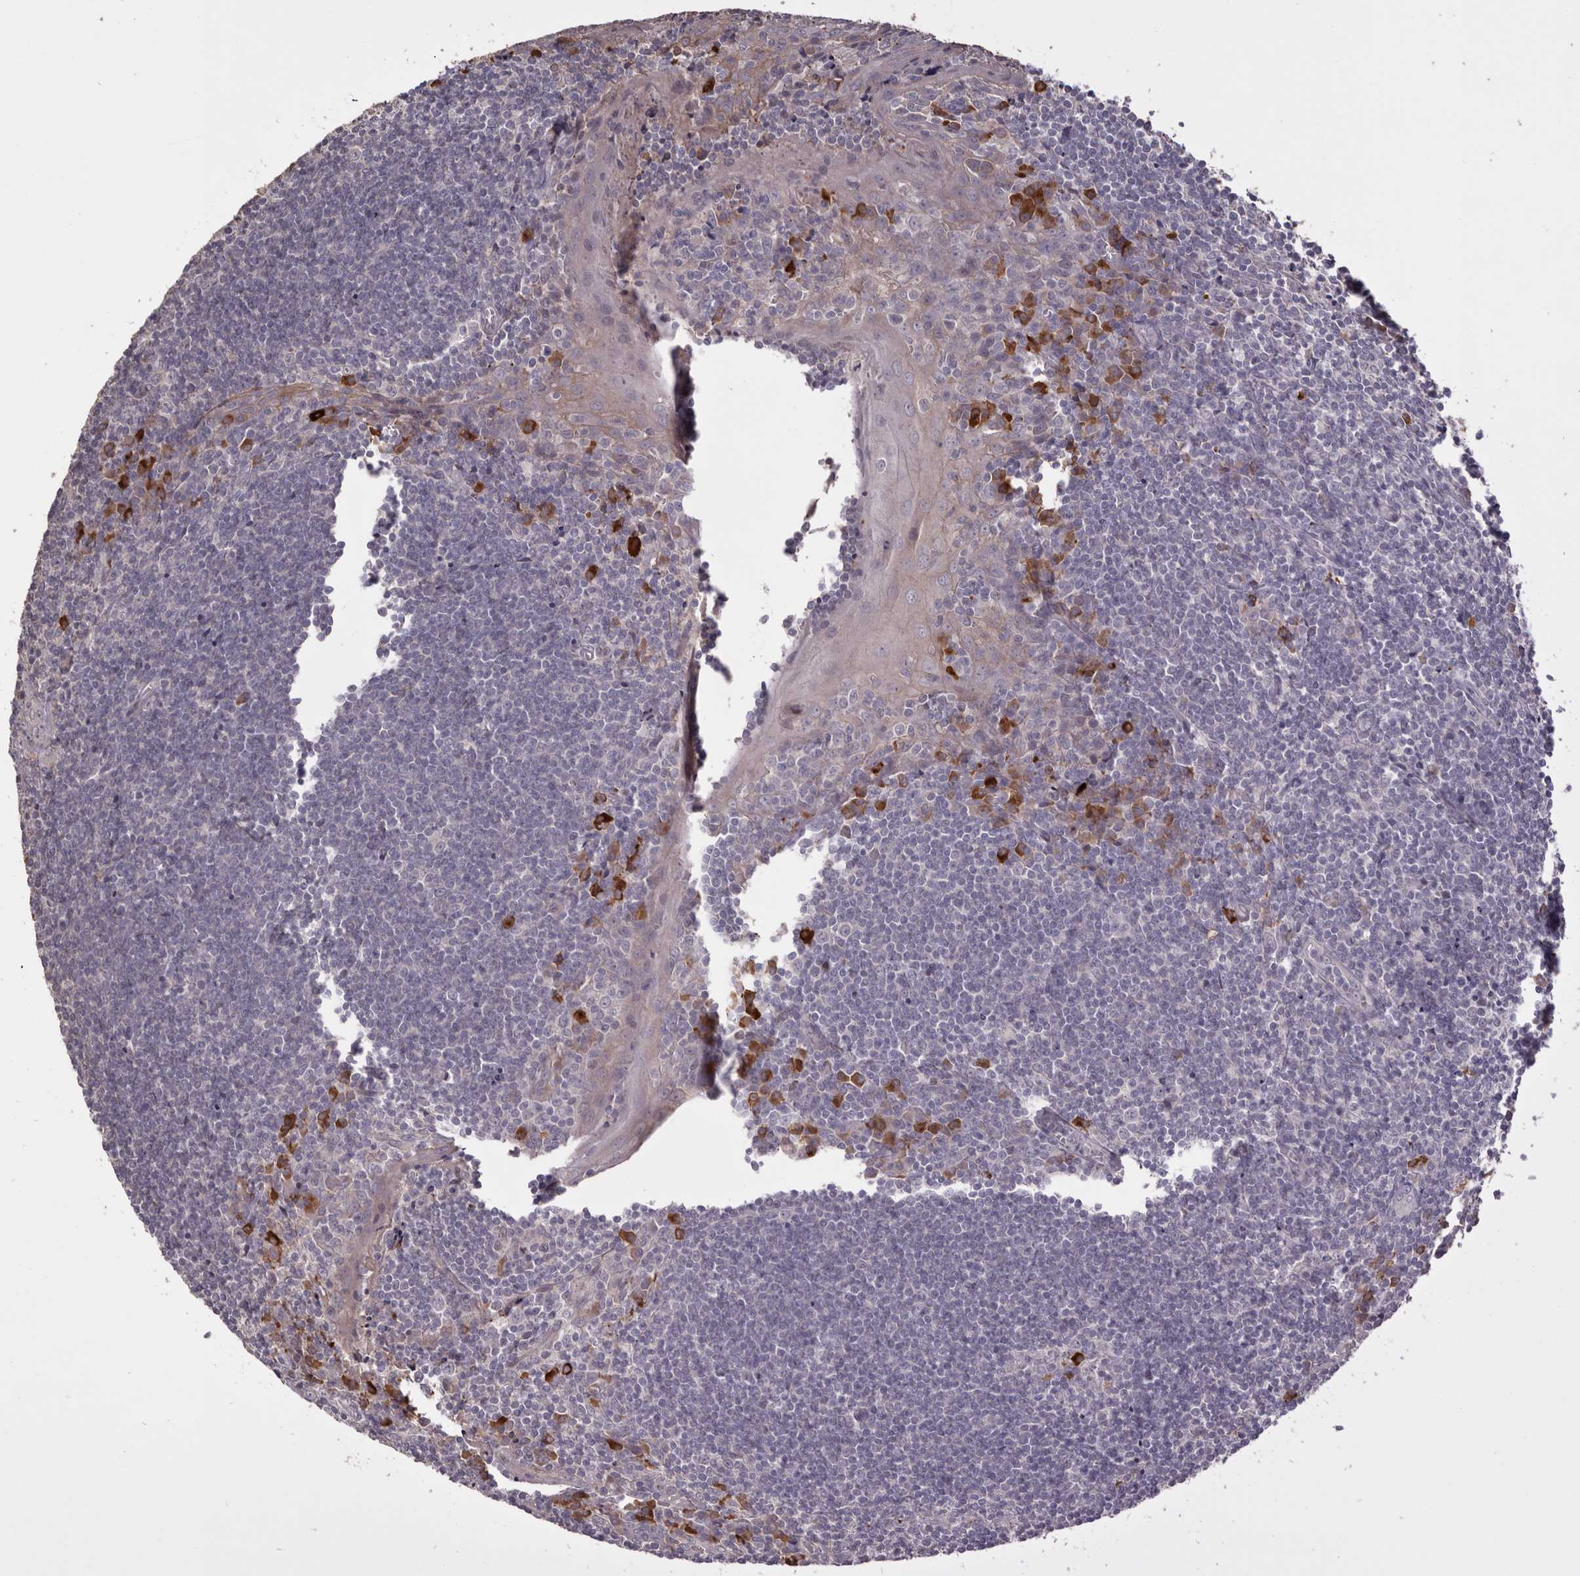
{"staining": {"intensity": "strong", "quantity": "<25%", "location": "cytoplasmic/membranous"}, "tissue": "tonsil", "cell_type": "Germinal center cells", "image_type": "normal", "snomed": [{"axis": "morphology", "description": "Normal tissue, NOS"}, {"axis": "topography", "description": "Tonsil"}], "caption": "Strong cytoplasmic/membranous expression for a protein is seen in about <25% of germinal center cells of normal tonsil using immunohistochemistry (IHC).", "gene": "HCAR2", "patient": {"sex": "male", "age": 27}}